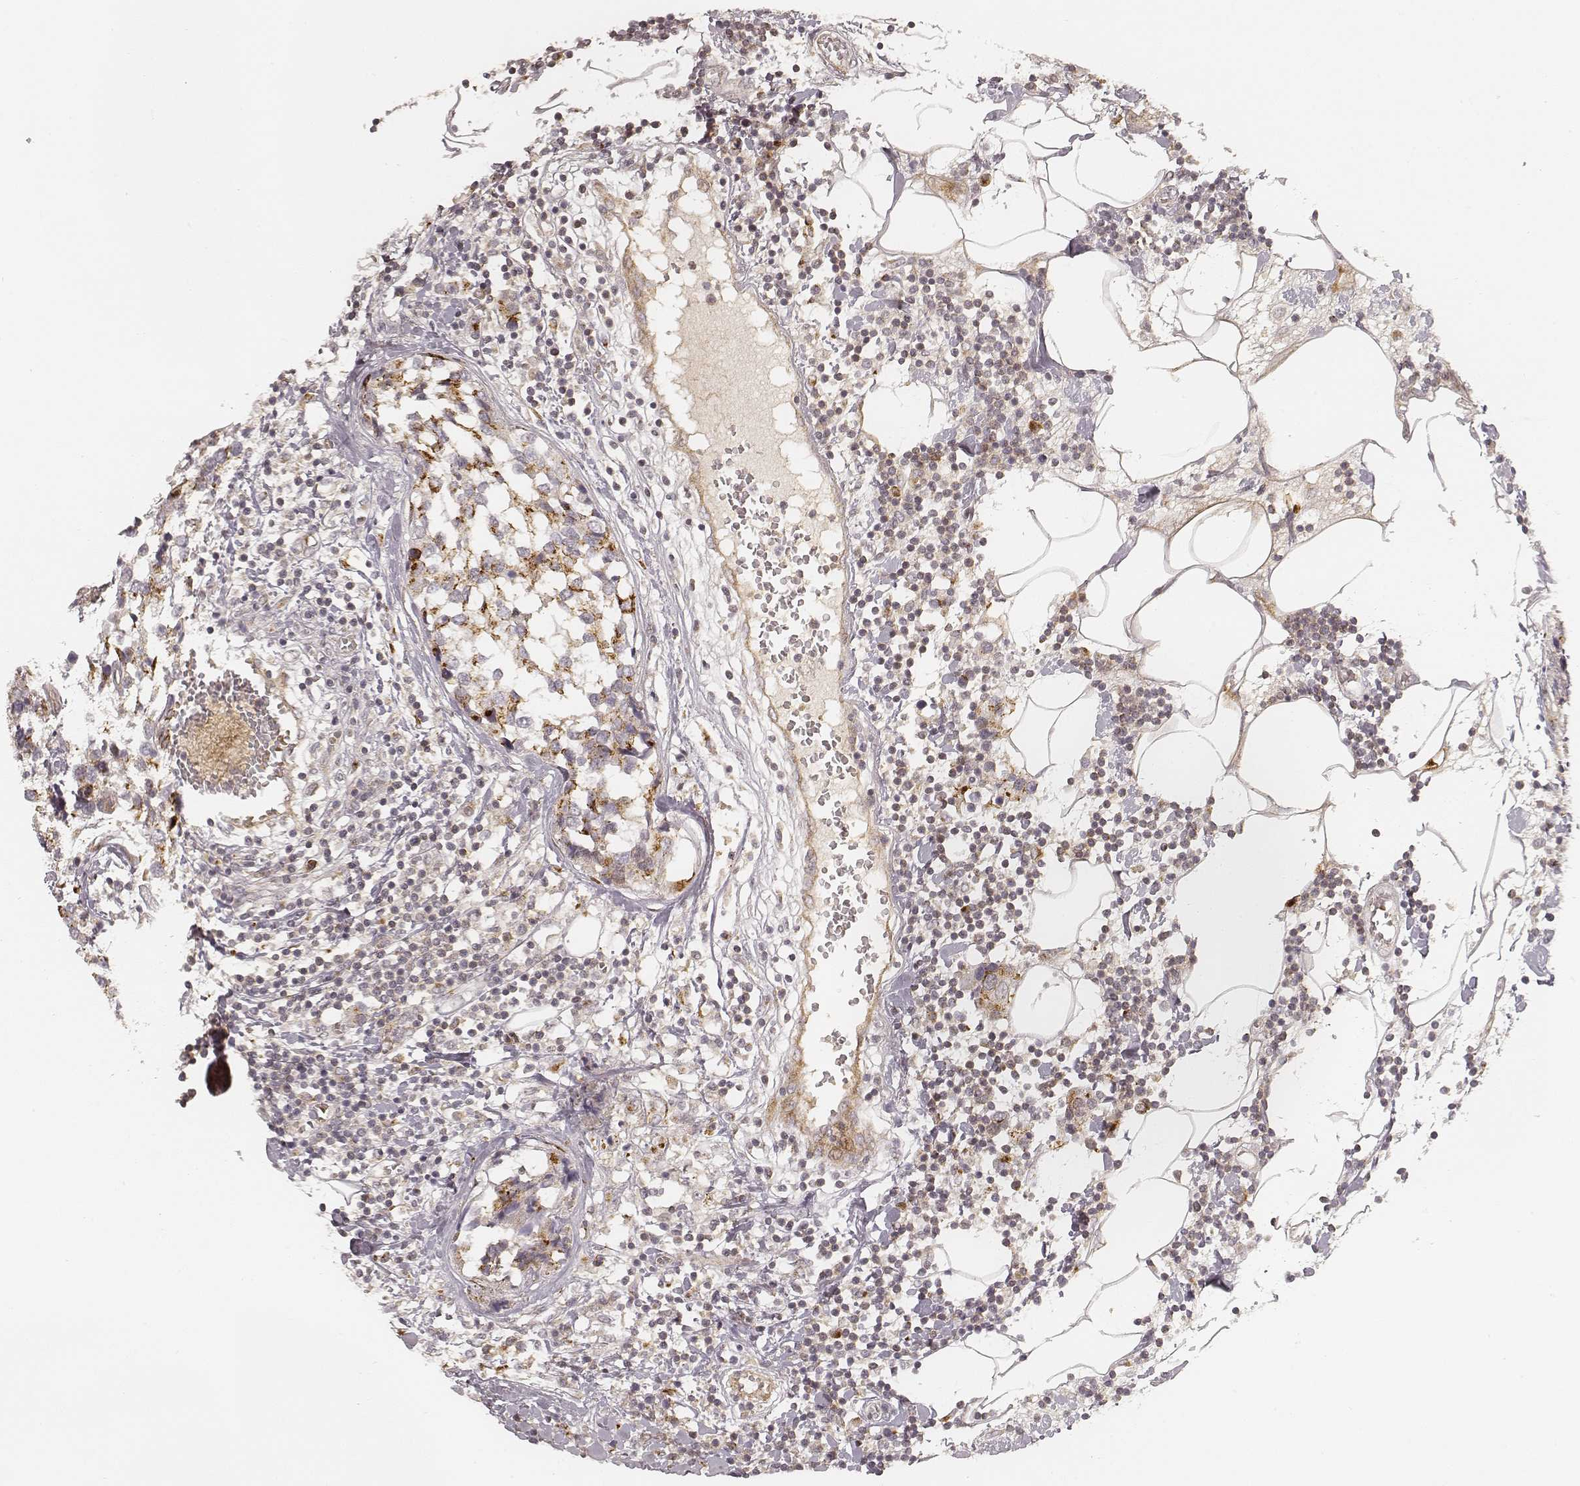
{"staining": {"intensity": "moderate", "quantity": "25%-75%", "location": "cytoplasmic/membranous"}, "tissue": "breast cancer", "cell_type": "Tumor cells", "image_type": "cancer", "snomed": [{"axis": "morphology", "description": "Lobular carcinoma"}, {"axis": "topography", "description": "Breast"}], "caption": "An image showing moderate cytoplasmic/membranous staining in approximately 25%-75% of tumor cells in breast lobular carcinoma, as visualized by brown immunohistochemical staining.", "gene": "GORASP2", "patient": {"sex": "female", "age": 59}}